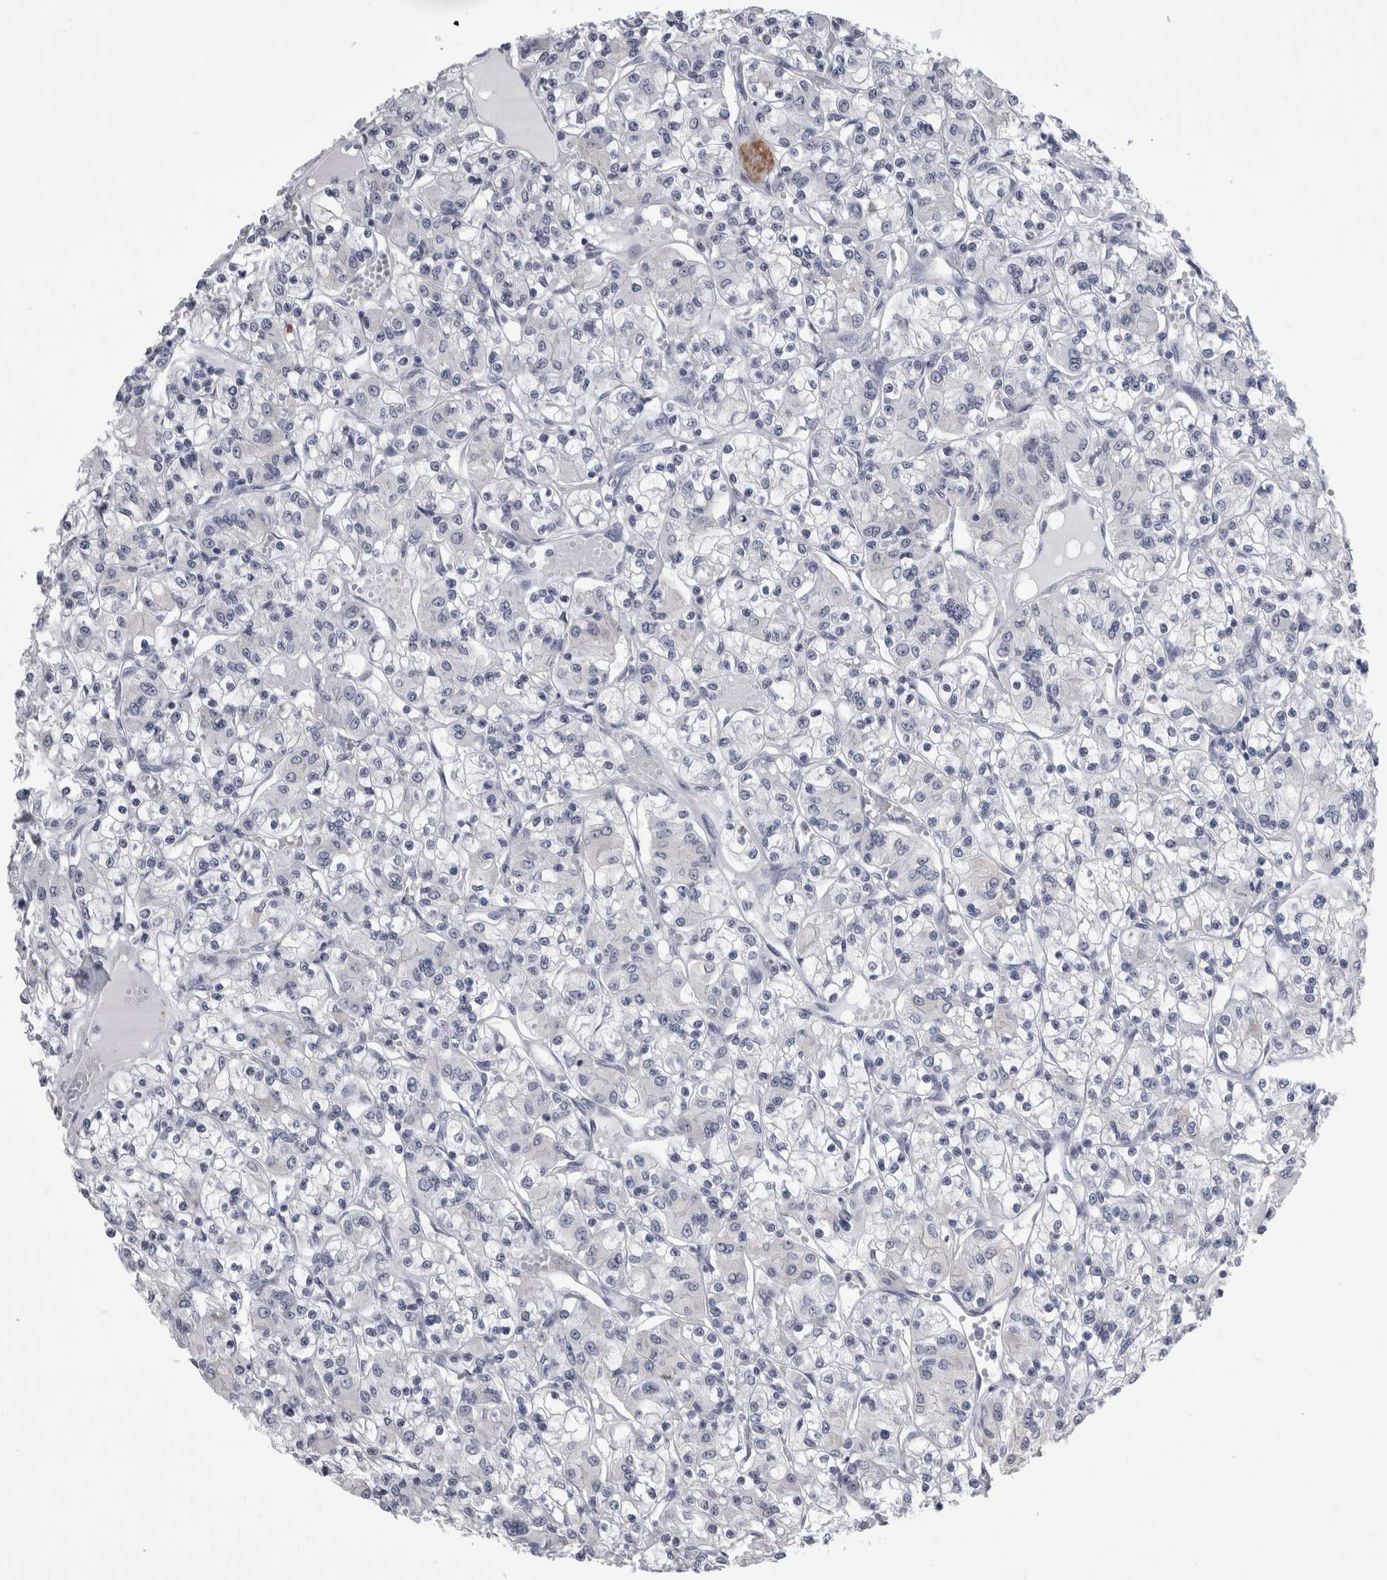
{"staining": {"intensity": "negative", "quantity": "none", "location": "none"}, "tissue": "renal cancer", "cell_type": "Tumor cells", "image_type": "cancer", "snomed": [{"axis": "morphology", "description": "Adenocarcinoma, NOS"}, {"axis": "topography", "description": "Kidney"}], "caption": "DAB immunohistochemical staining of renal cancer (adenocarcinoma) exhibits no significant positivity in tumor cells.", "gene": "ALDH8A1", "patient": {"sex": "female", "age": 59}}